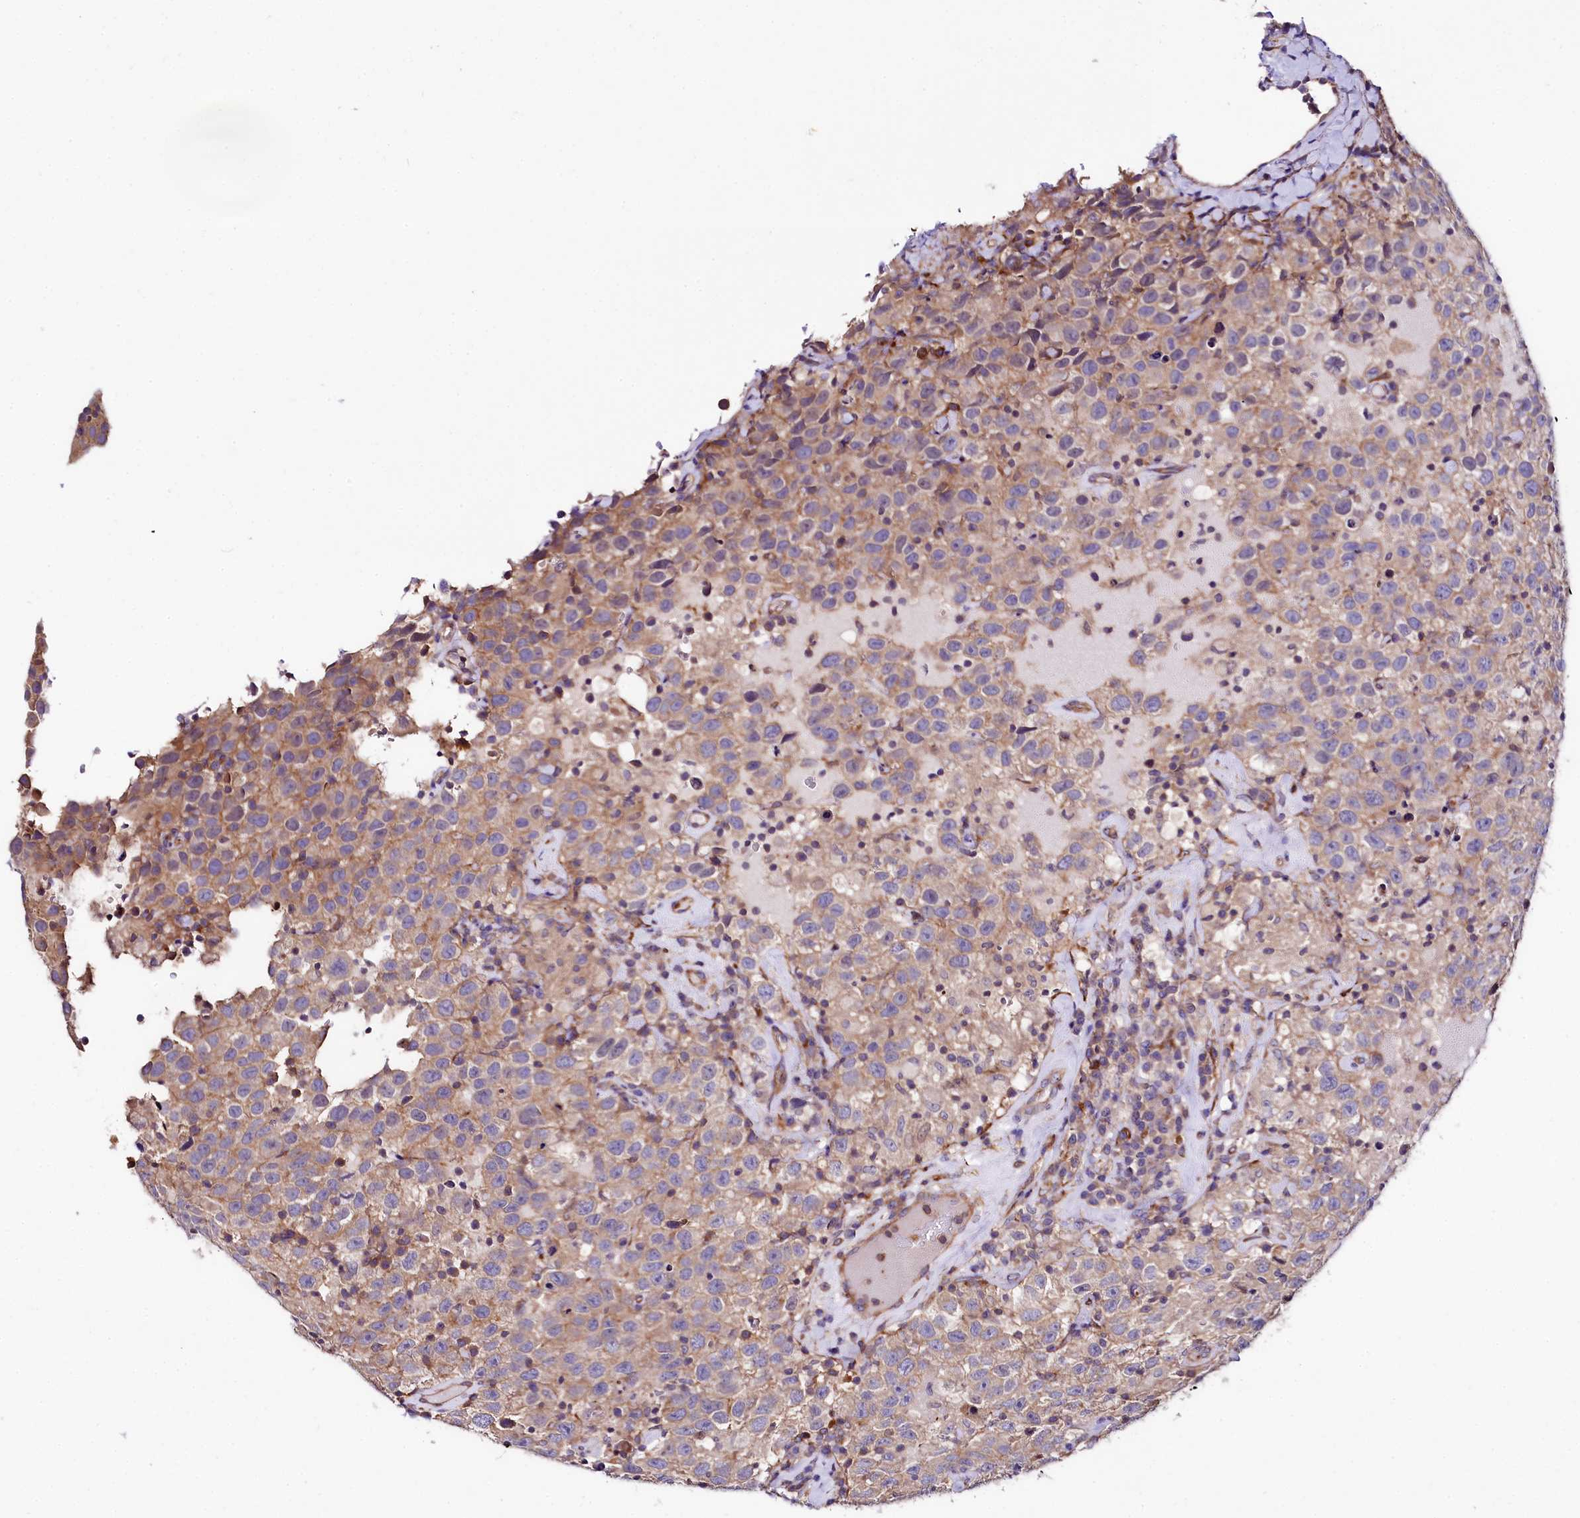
{"staining": {"intensity": "weak", "quantity": ">75%", "location": "cytoplasmic/membranous"}, "tissue": "testis cancer", "cell_type": "Tumor cells", "image_type": "cancer", "snomed": [{"axis": "morphology", "description": "Seminoma, NOS"}, {"axis": "topography", "description": "Testis"}], "caption": "IHC staining of testis seminoma, which demonstrates low levels of weak cytoplasmic/membranous positivity in about >75% of tumor cells indicating weak cytoplasmic/membranous protein positivity. The staining was performed using DAB (brown) for protein detection and nuclei were counterstained in hematoxylin (blue).", "gene": "FCHSD2", "patient": {"sex": "male", "age": 41}}